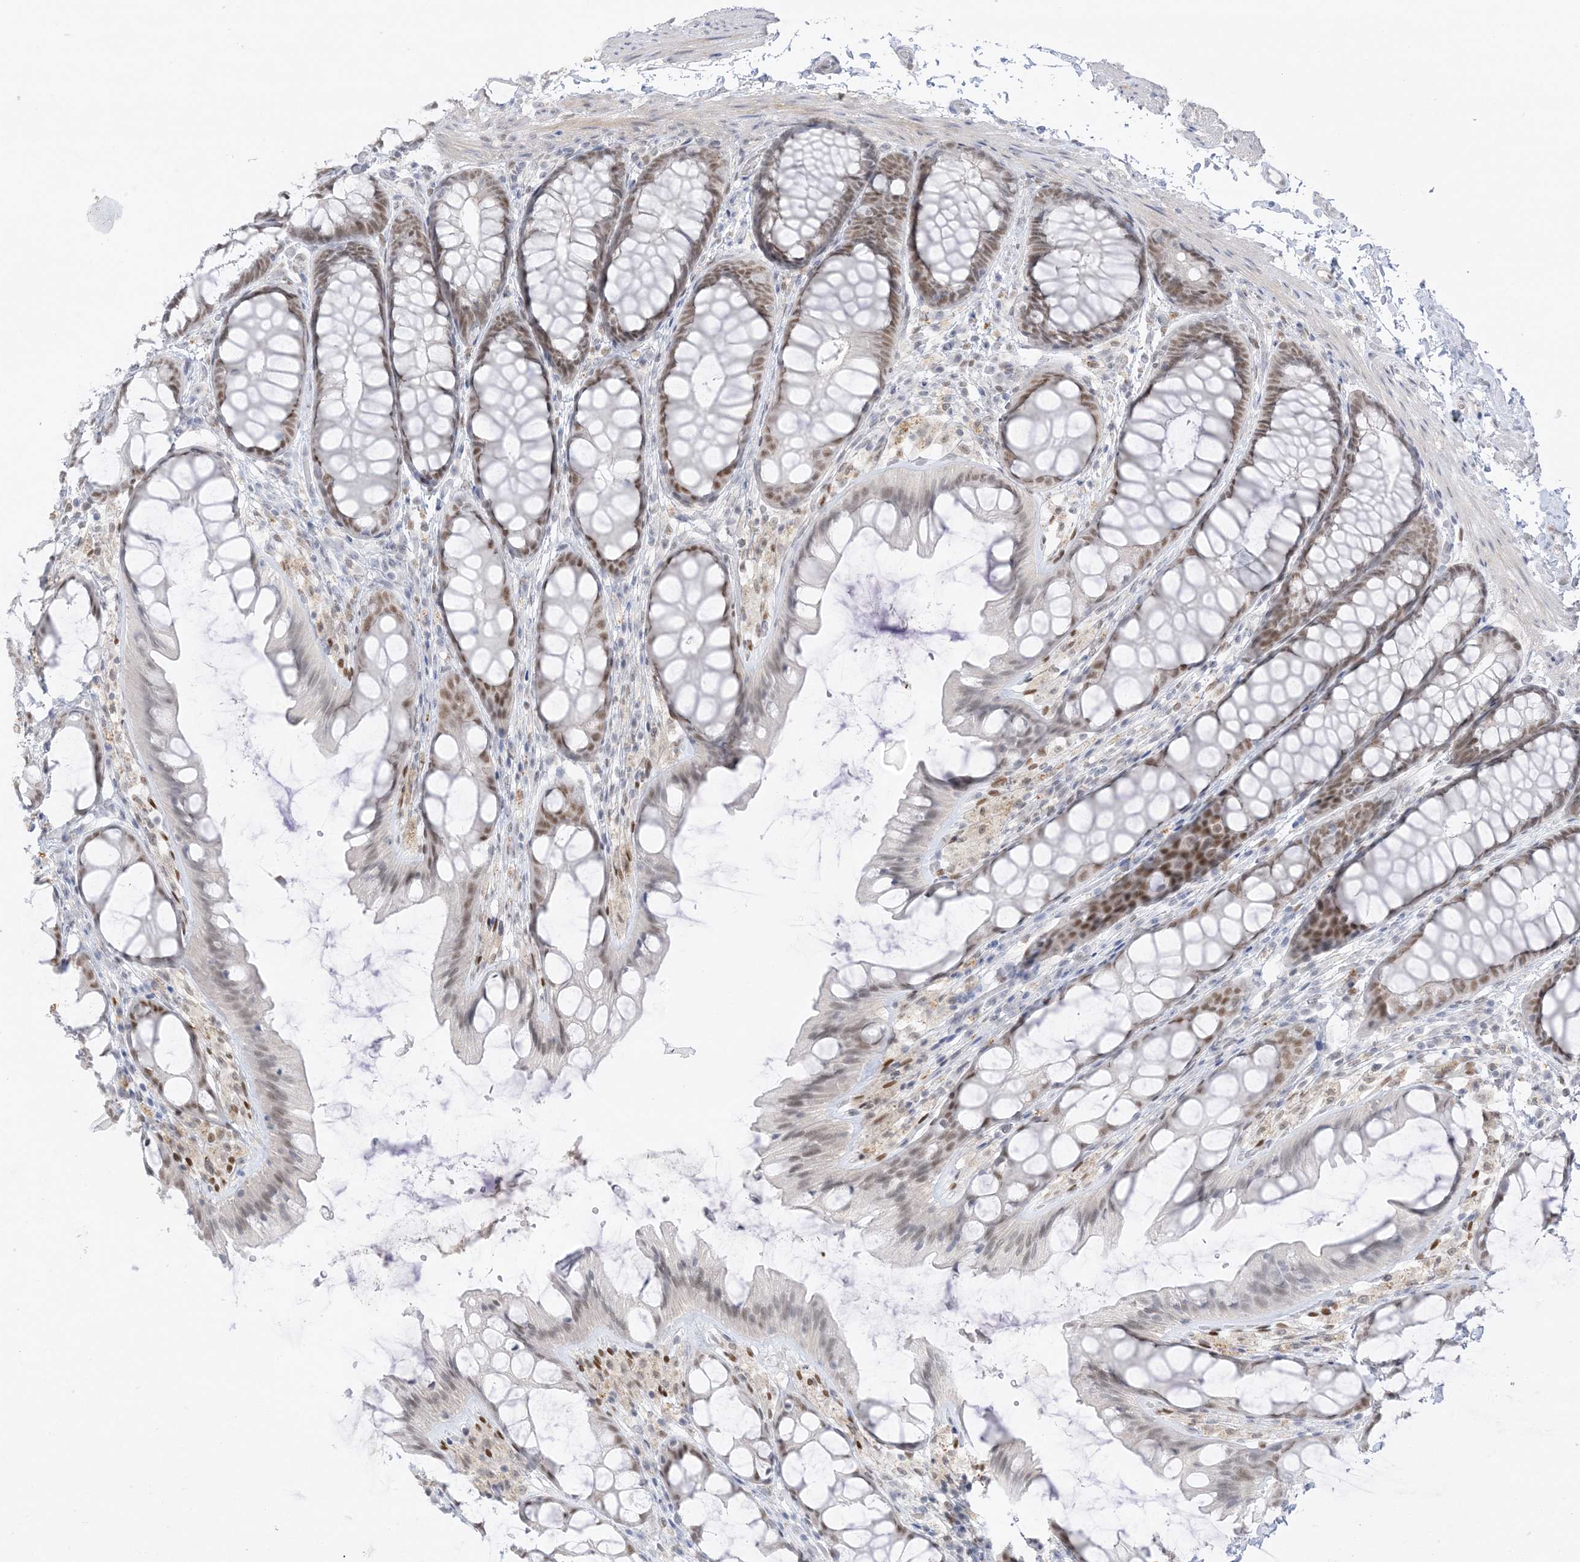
{"staining": {"intensity": "negative", "quantity": "none", "location": "none"}, "tissue": "colon", "cell_type": "Endothelial cells", "image_type": "normal", "snomed": [{"axis": "morphology", "description": "Normal tissue, NOS"}, {"axis": "topography", "description": "Colon"}], "caption": "The immunohistochemistry histopathology image has no significant staining in endothelial cells of colon.", "gene": "MSL3", "patient": {"sex": "male", "age": 47}}